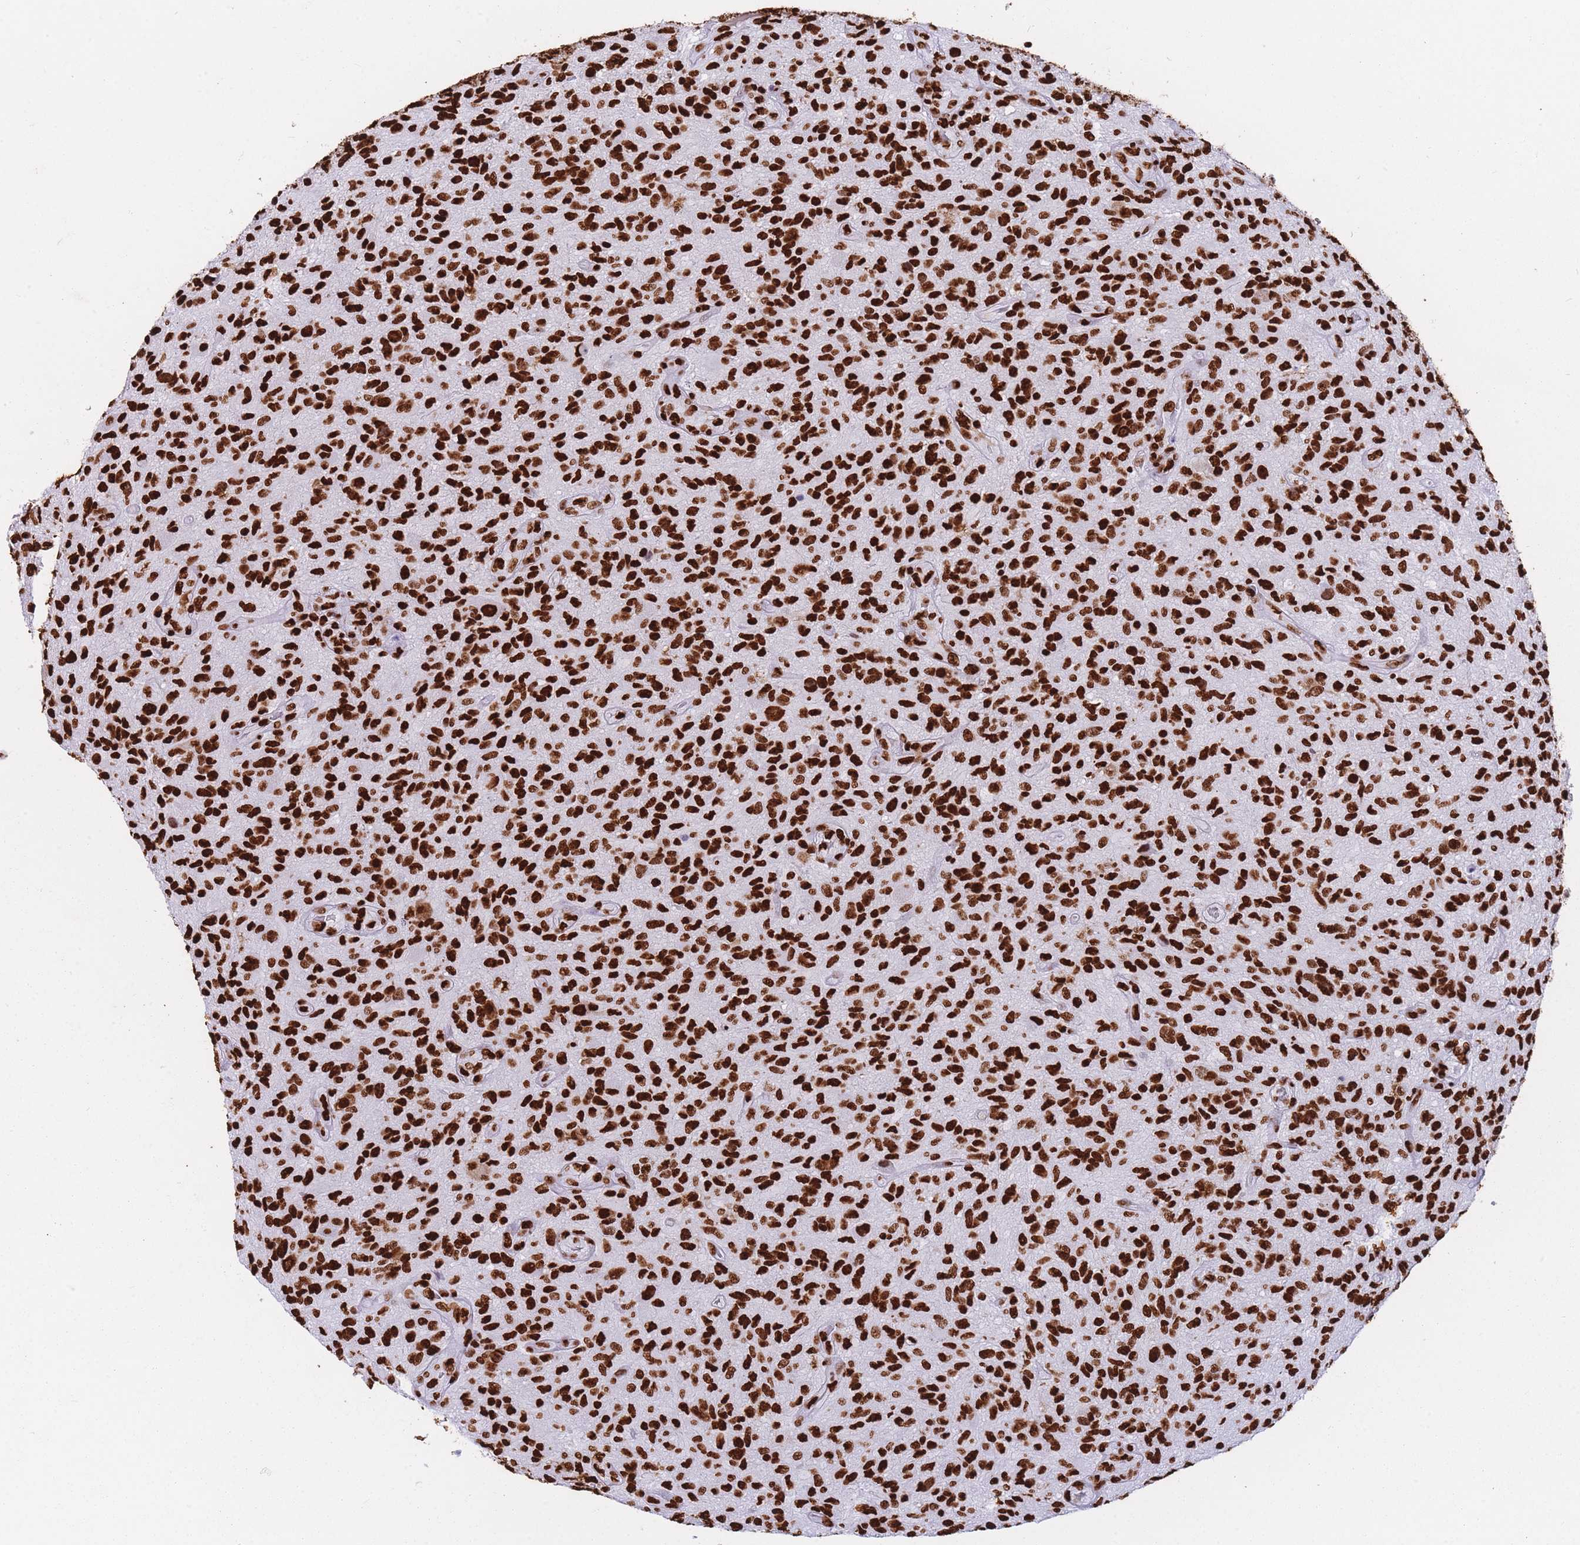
{"staining": {"intensity": "strong", "quantity": ">75%", "location": "nuclear"}, "tissue": "glioma", "cell_type": "Tumor cells", "image_type": "cancer", "snomed": [{"axis": "morphology", "description": "Glioma, malignant, High grade"}, {"axis": "topography", "description": "Brain"}], "caption": "Malignant glioma (high-grade) stained with a brown dye demonstrates strong nuclear positive positivity in approximately >75% of tumor cells.", "gene": "HNRNPUL1", "patient": {"sex": "male", "age": 47}}